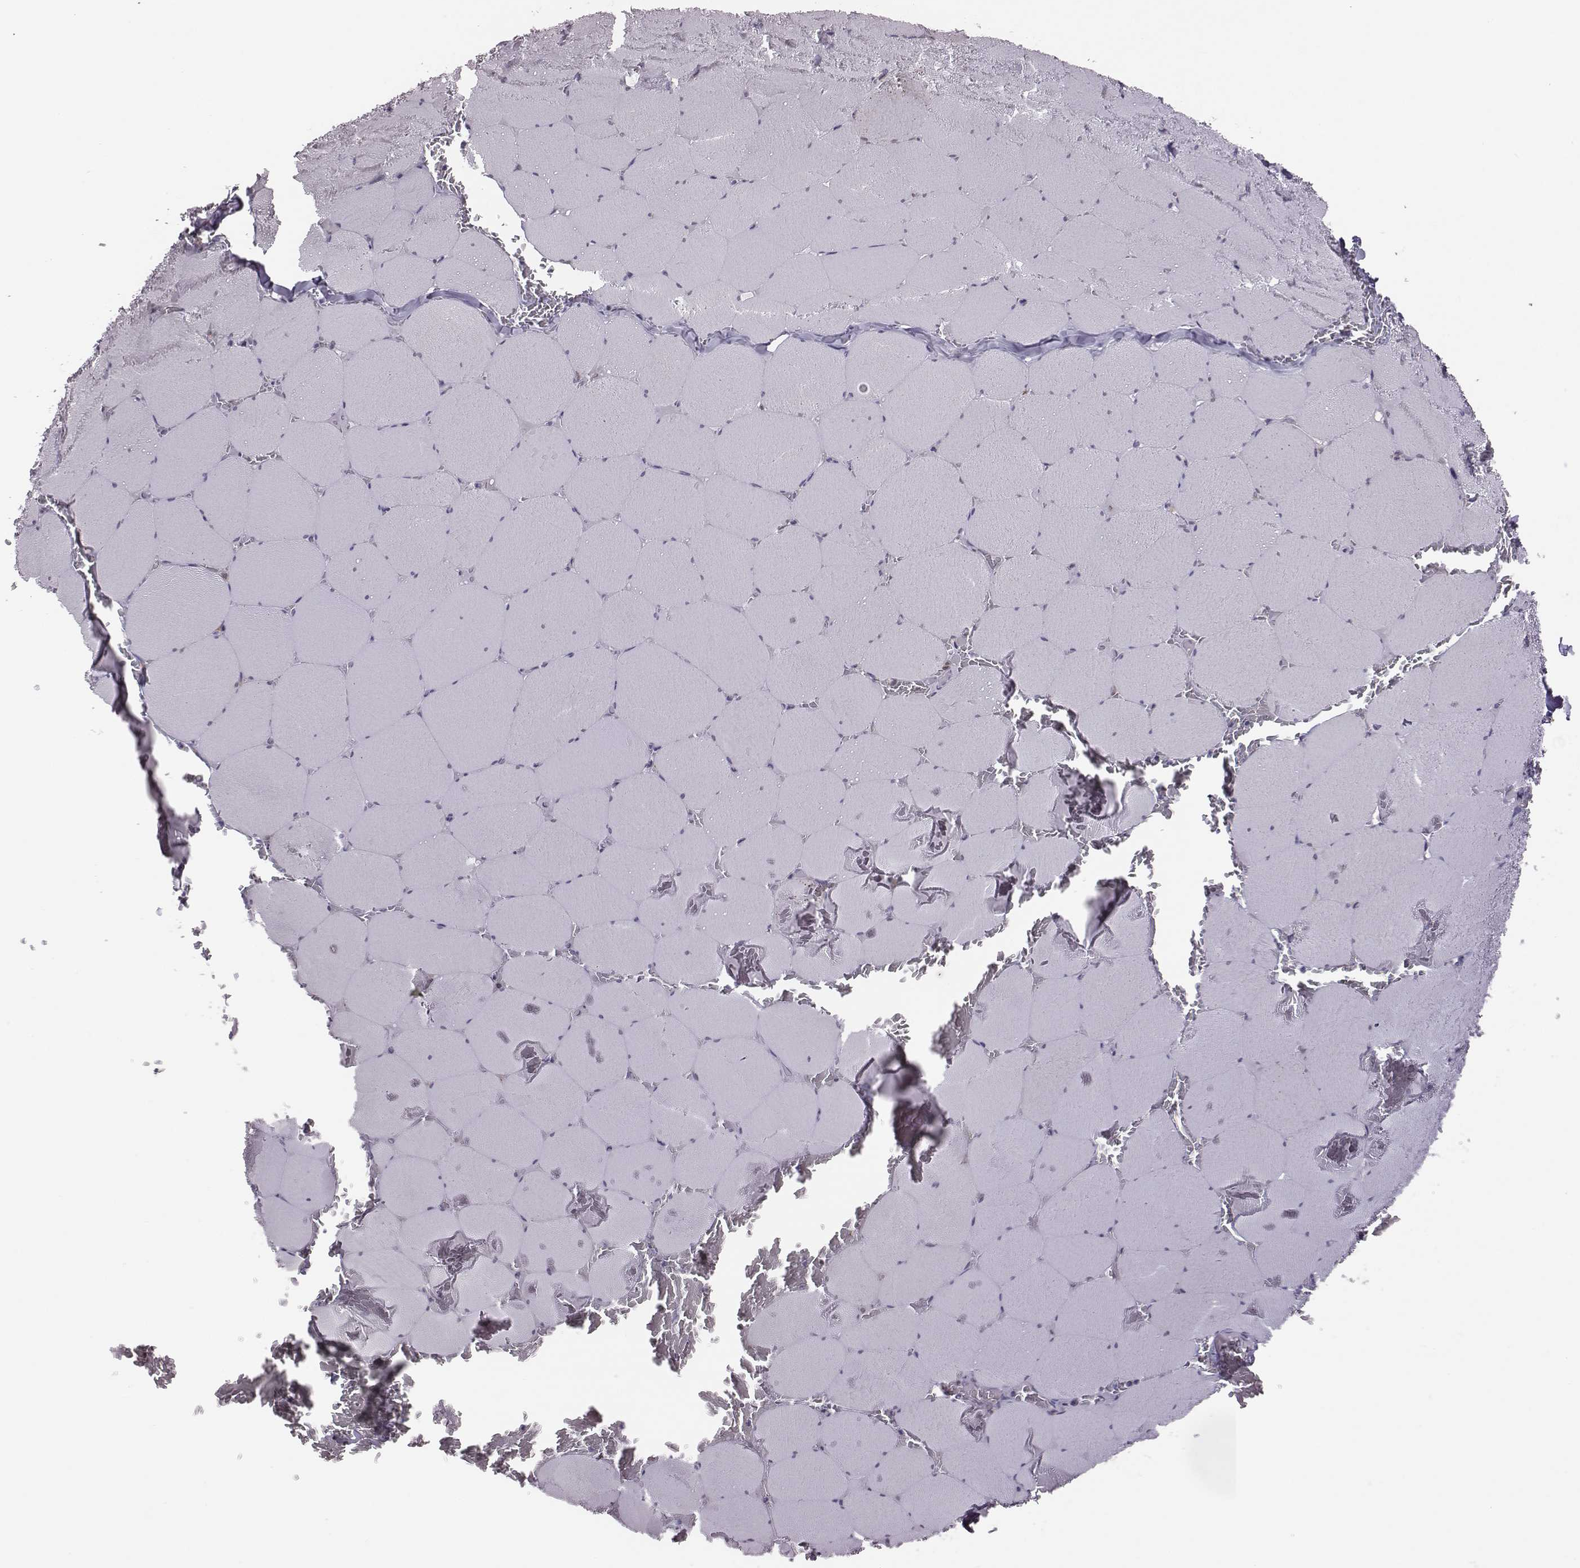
{"staining": {"intensity": "negative", "quantity": "none", "location": "none"}, "tissue": "skeletal muscle", "cell_type": "Myocytes", "image_type": "normal", "snomed": [{"axis": "morphology", "description": "Normal tissue, NOS"}, {"axis": "morphology", "description": "Malignant melanoma, Metastatic site"}, {"axis": "topography", "description": "Skeletal muscle"}], "caption": "Photomicrograph shows no protein positivity in myocytes of unremarkable skeletal muscle.", "gene": "SELENOI", "patient": {"sex": "male", "age": 50}}